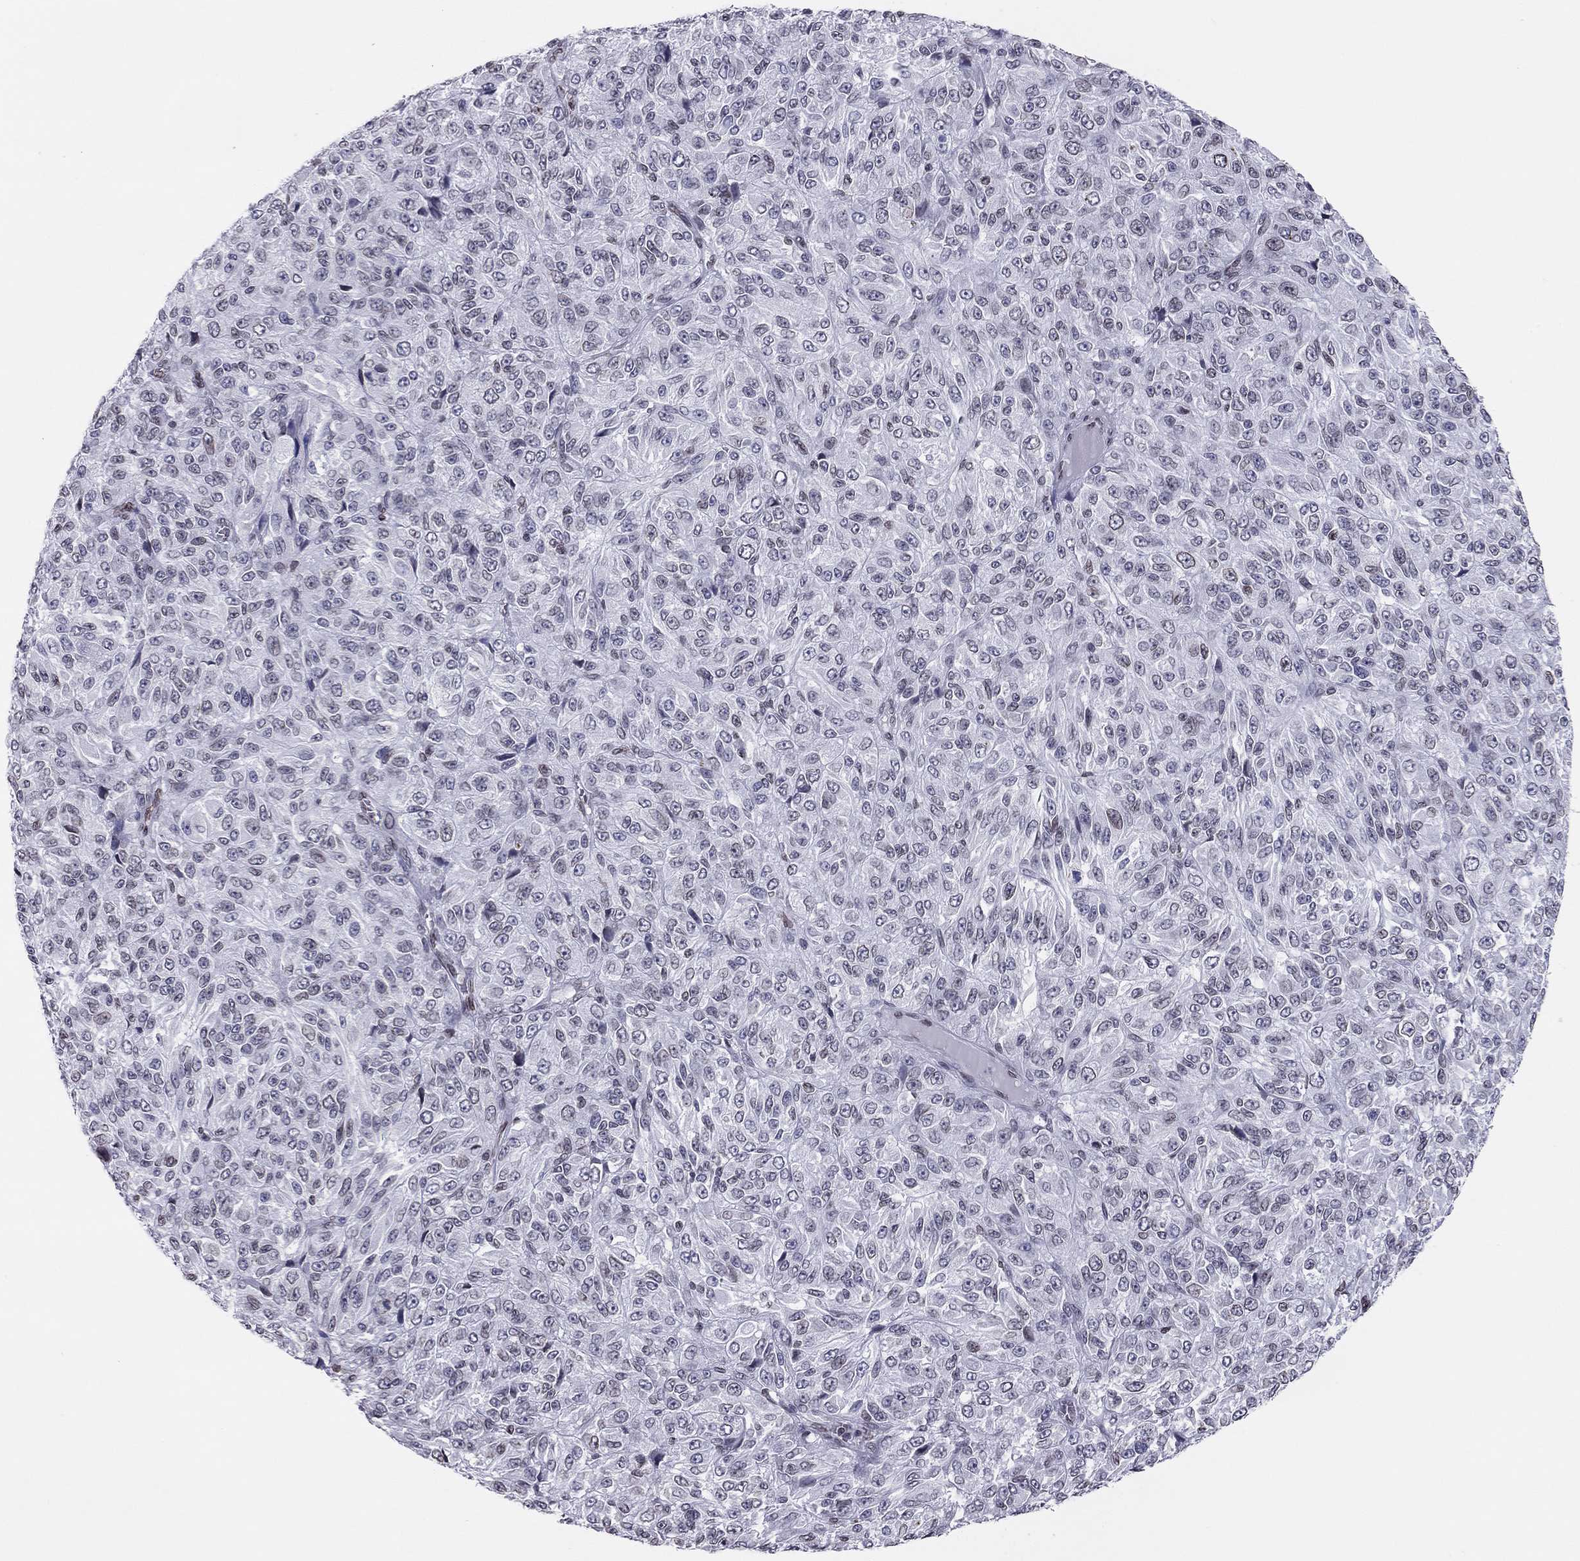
{"staining": {"intensity": "negative", "quantity": "none", "location": "none"}, "tissue": "melanoma", "cell_type": "Tumor cells", "image_type": "cancer", "snomed": [{"axis": "morphology", "description": "Malignant melanoma, Metastatic site"}, {"axis": "topography", "description": "Brain"}], "caption": "Immunohistochemistry (IHC) of malignant melanoma (metastatic site) demonstrates no staining in tumor cells. (Brightfield microscopy of DAB immunohistochemistry (IHC) at high magnification).", "gene": "ESPL1", "patient": {"sex": "female", "age": 56}}